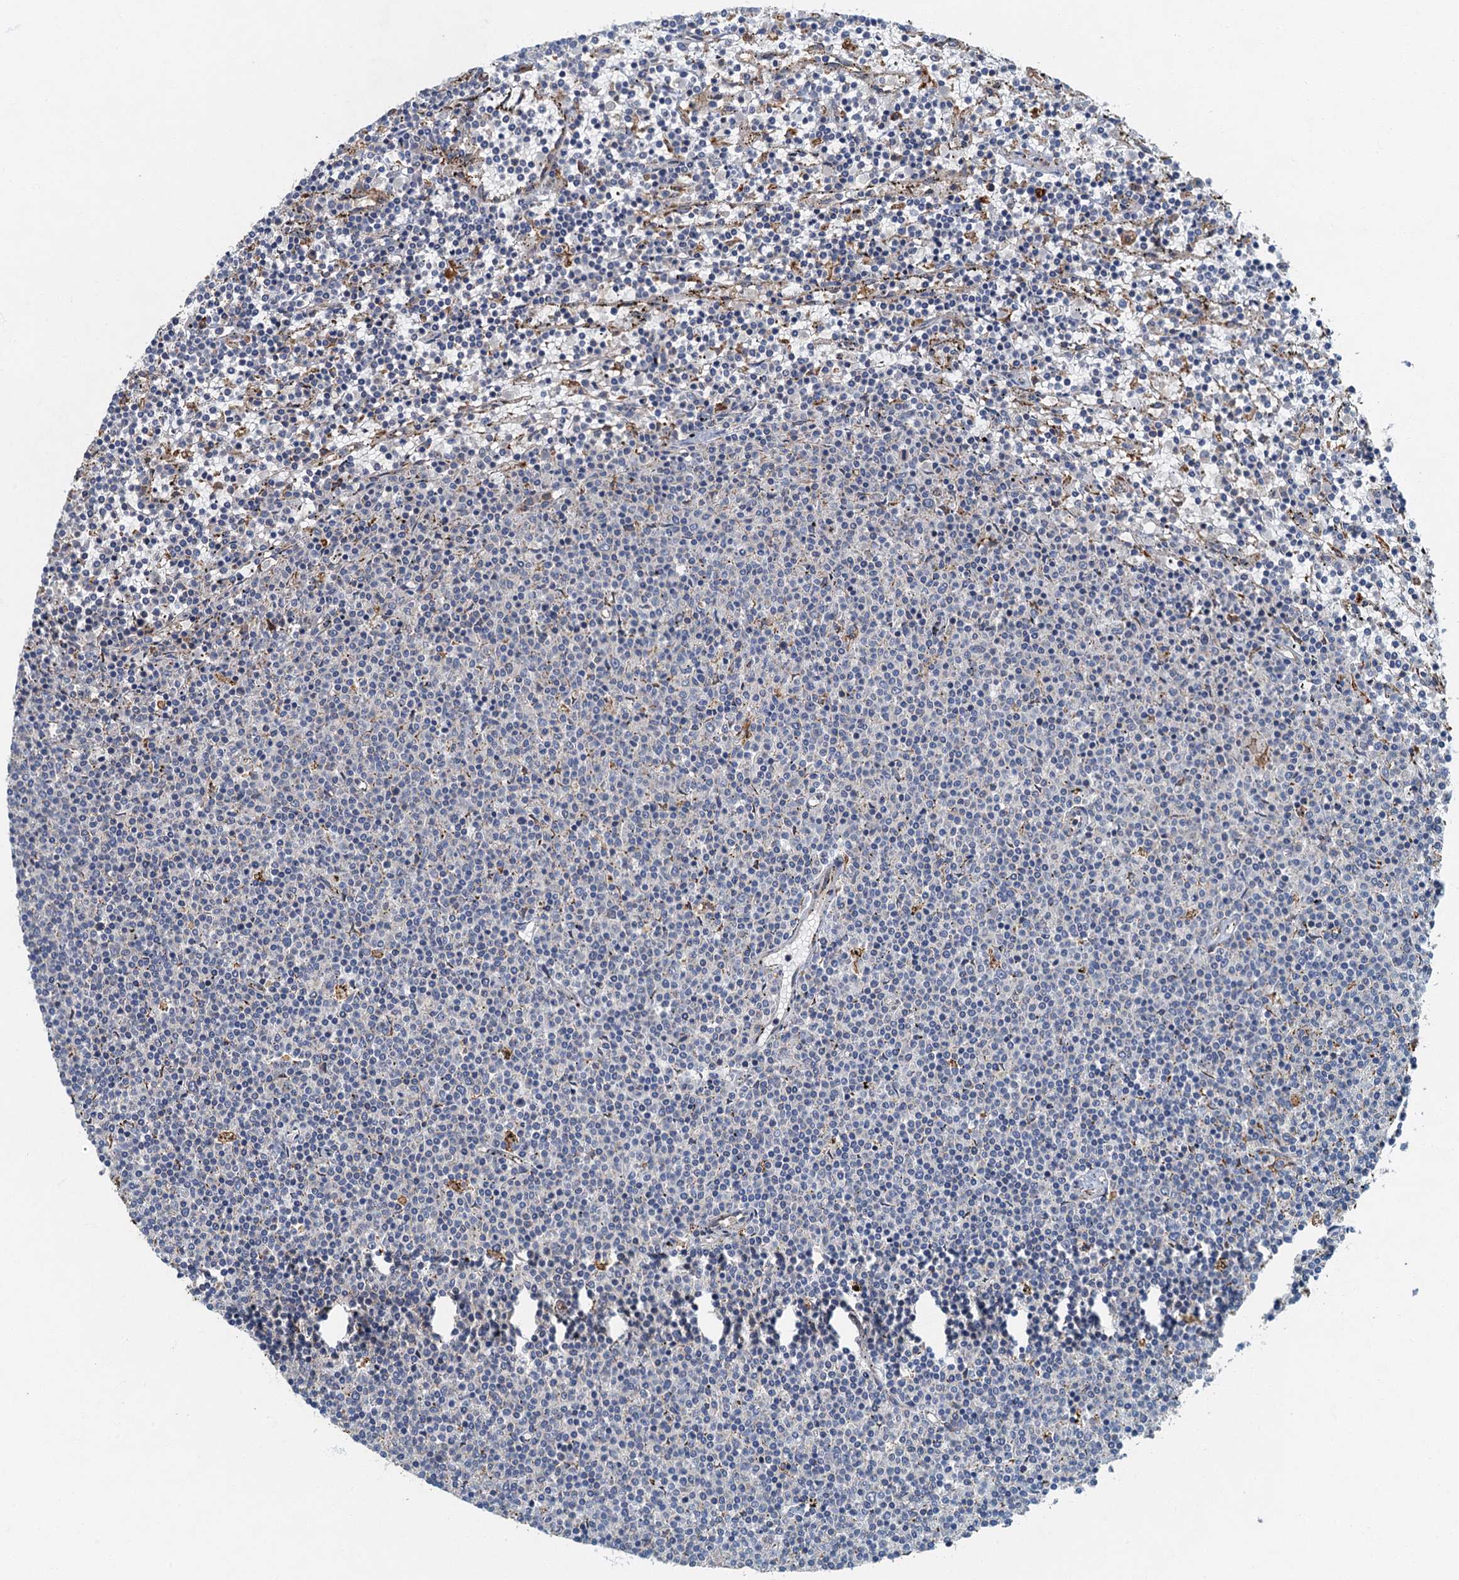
{"staining": {"intensity": "negative", "quantity": "none", "location": "none"}, "tissue": "lymphoma", "cell_type": "Tumor cells", "image_type": "cancer", "snomed": [{"axis": "morphology", "description": "Malignant lymphoma, non-Hodgkin's type, Low grade"}, {"axis": "topography", "description": "Spleen"}], "caption": "Micrograph shows no significant protein positivity in tumor cells of low-grade malignant lymphoma, non-Hodgkin's type.", "gene": "SPDYC", "patient": {"sex": "female", "age": 50}}